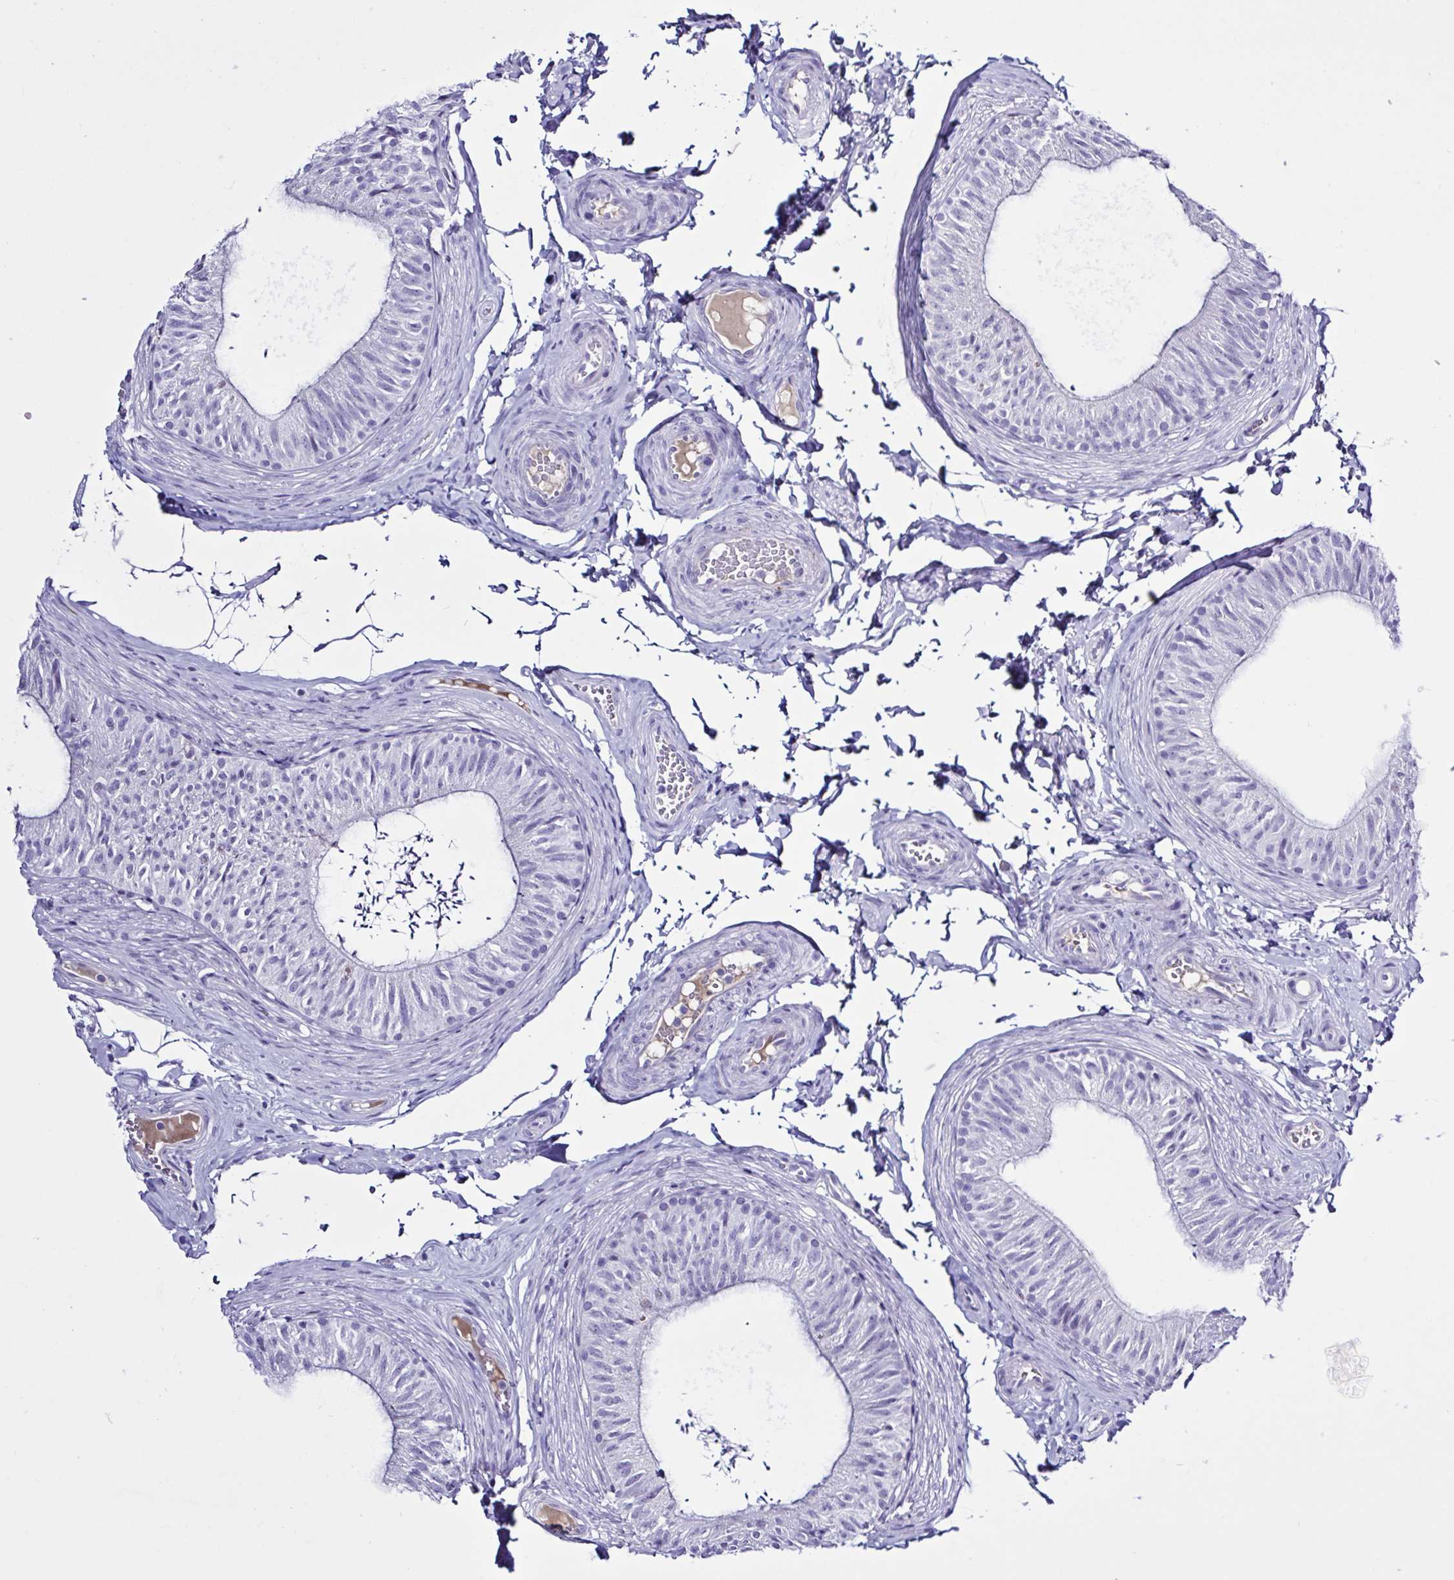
{"staining": {"intensity": "negative", "quantity": "none", "location": "none"}, "tissue": "epididymis", "cell_type": "Glandular cells", "image_type": "normal", "snomed": [{"axis": "morphology", "description": "Normal tissue, NOS"}, {"axis": "topography", "description": "Epididymis, spermatic cord, NOS"}, {"axis": "topography", "description": "Epididymis"}, {"axis": "topography", "description": "Peripheral nerve tissue"}], "caption": "This is a micrograph of immunohistochemistry staining of normal epididymis, which shows no expression in glandular cells. (Brightfield microscopy of DAB (3,3'-diaminobenzidine) IHC at high magnification).", "gene": "USP35", "patient": {"sex": "male", "age": 29}}